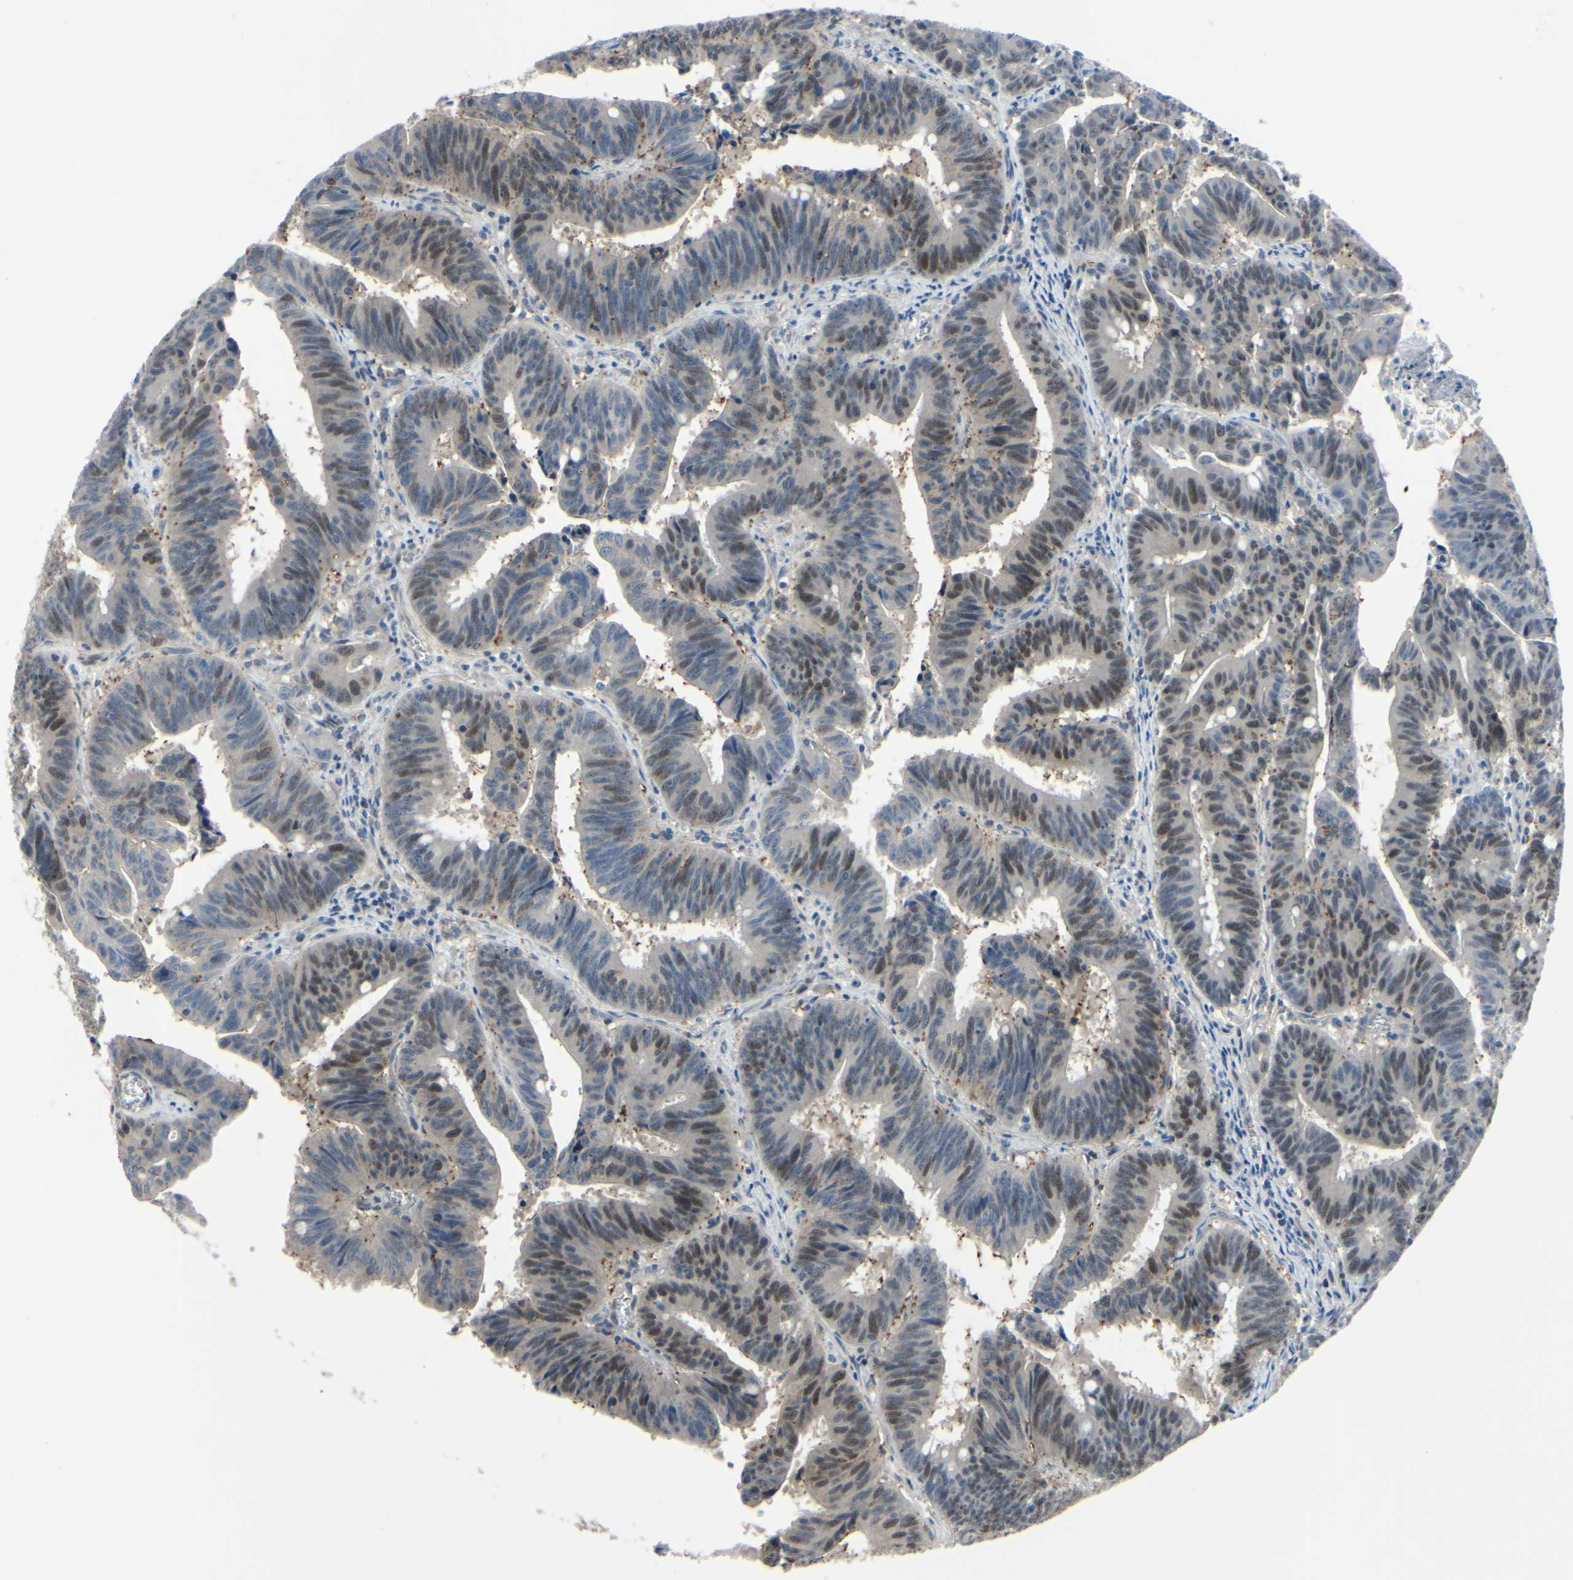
{"staining": {"intensity": "moderate", "quantity": "<25%", "location": "nuclear"}, "tissue": "colorectal cancer", "cell_type": "Tumor cells", "image_type": "cancer", "snomed": [{"axis": "morphology", "description": "Adenocarcinoma, NOS"}, {"axis": "topography", "description": "Colon"}], "caption": "Colorectal cancer was stained to show a protein in brown. There is low levels of moderate nuclear expression in about <25% of tumor cells. Immunohistochemistry stains the protein in brown and the nuclei are stained blue.", "gene": "LHX9", "patient": {"sex": "male", "age": 45}}